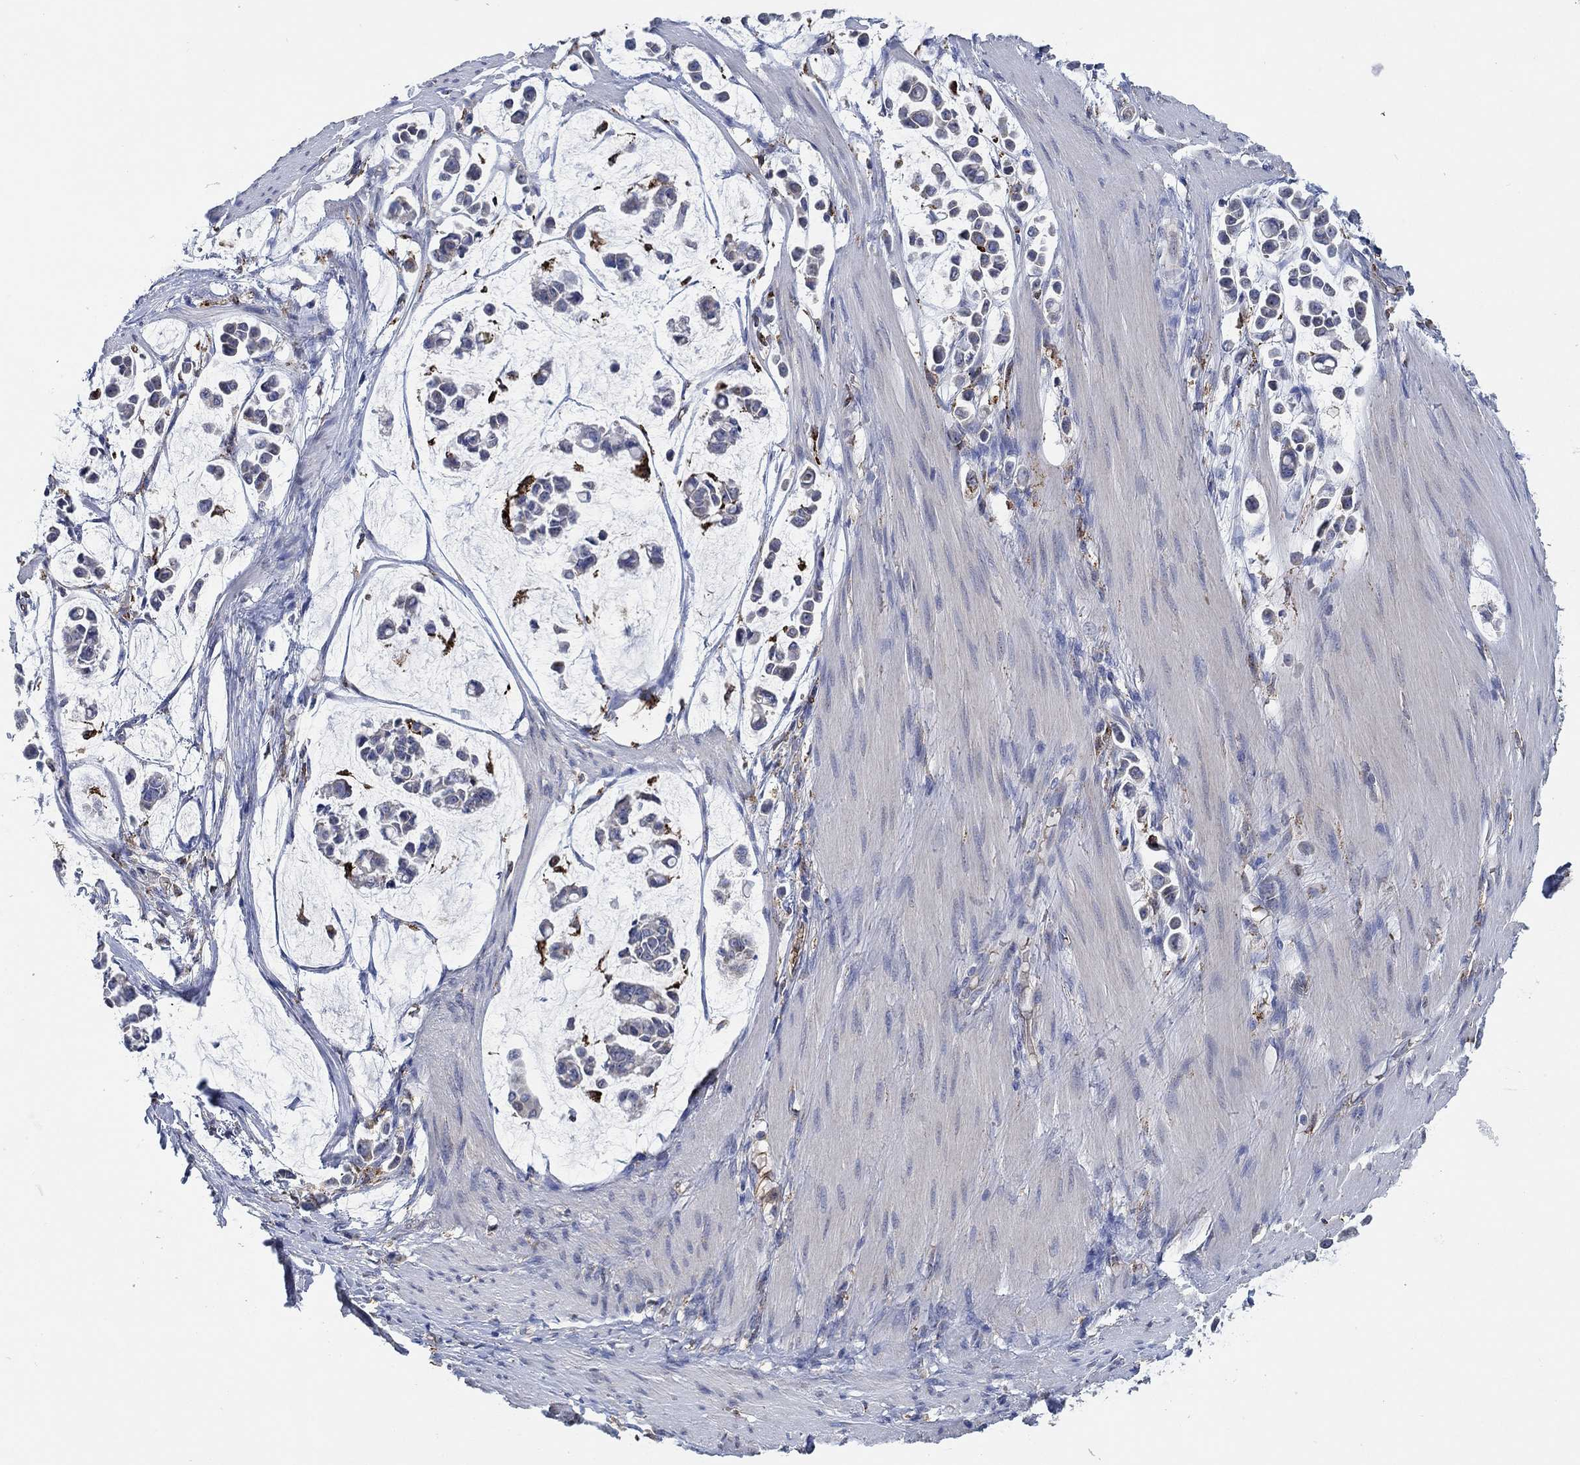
{"staining": {"intensity": "negative", "quantity": "none", "location": "none"}, "tissue": "stomach cancer", "cell_type": "Tumor cells", "image_type": "cancer", "snomed": [{"axis": "morphology", "description": "Adenocarcinoma, NOS"}, {"axis": "topography", "description": "Stomach"}], "caption": "Stomach cancer was stained to show a protein in brown. There is no significant expression in tumor cells. (Brightfield microscopy of DAB IHC at high magnification).", "gene": "MPP1", "patient": {"sex": "male", "age": 82}}